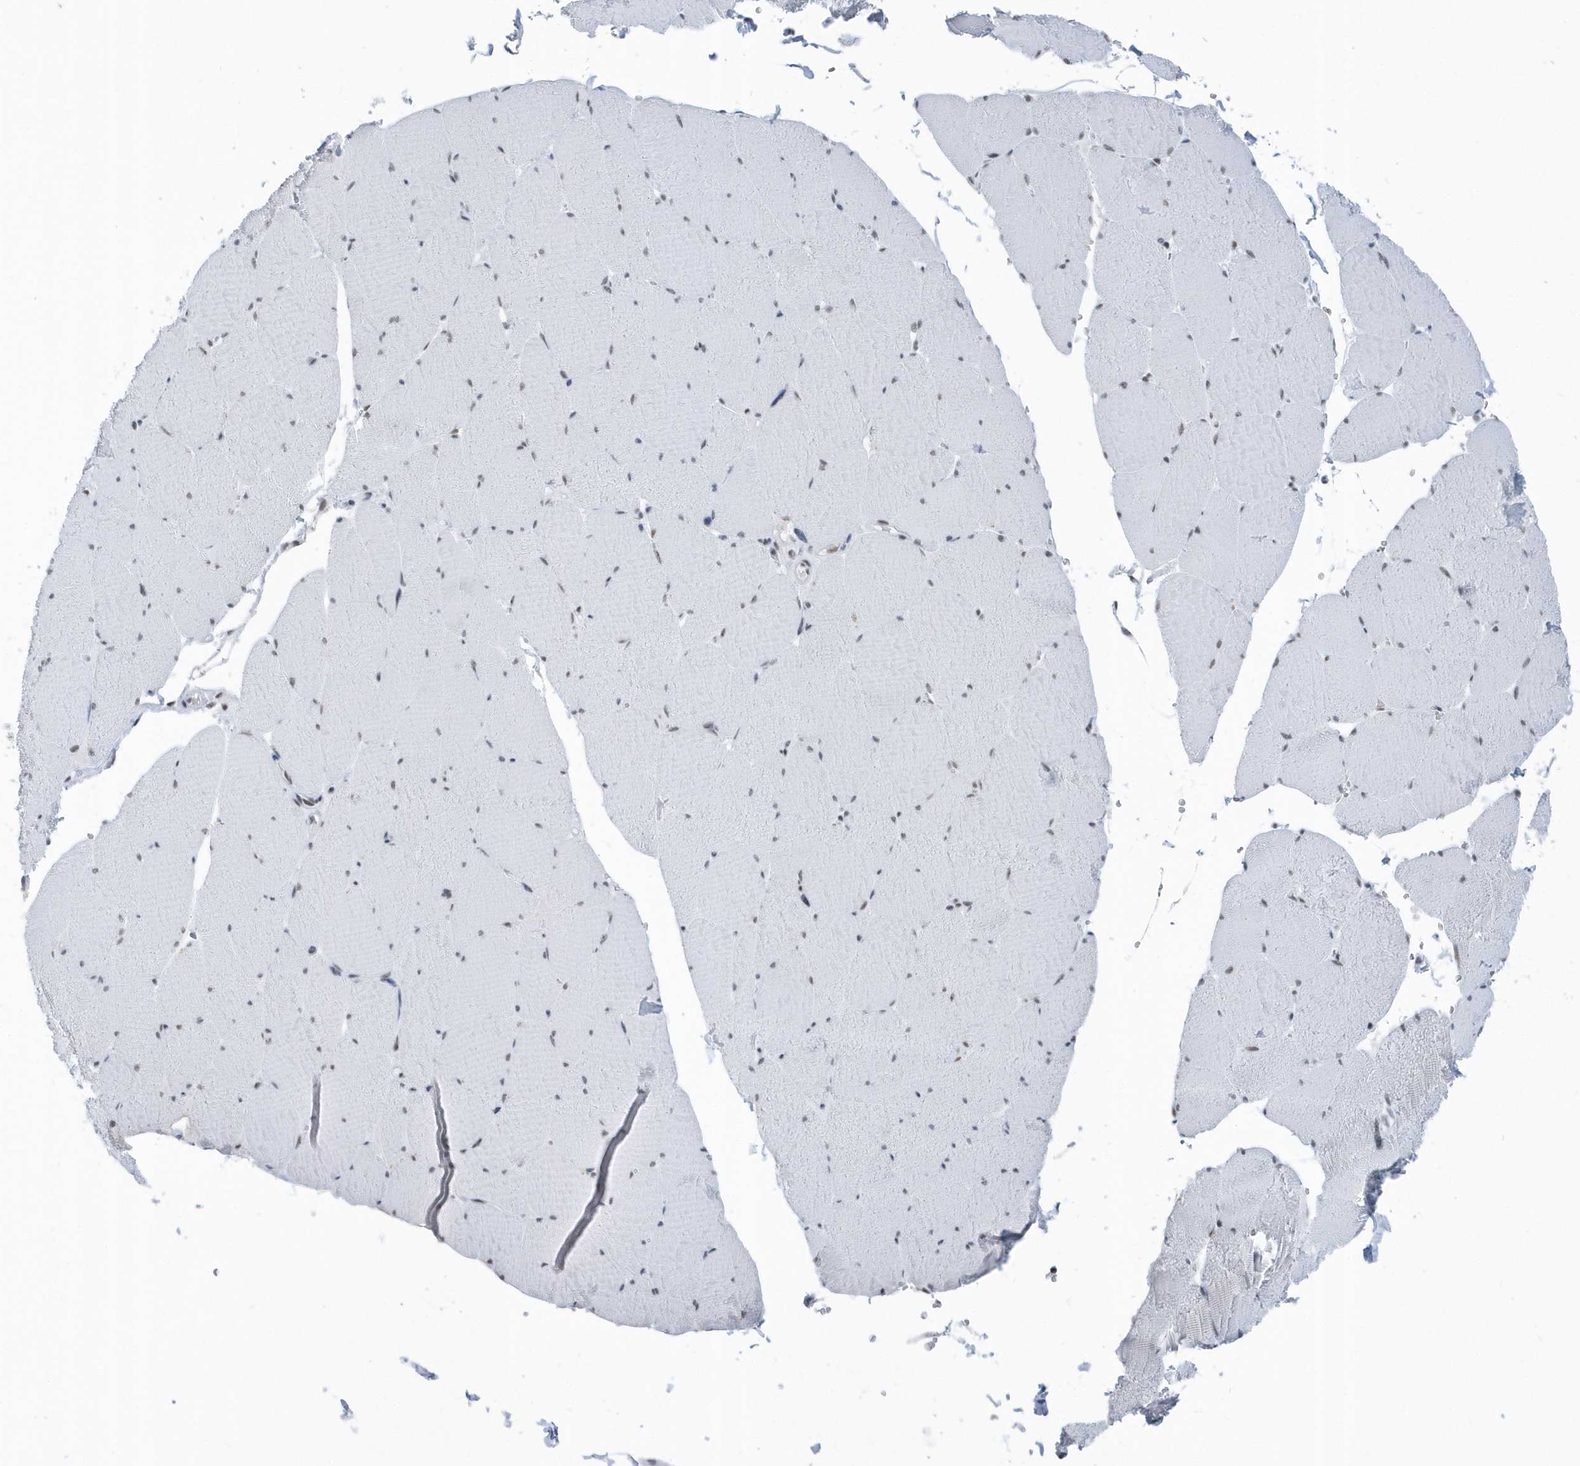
{"staining": {"intensity": "moderate", "quantity": "<25%", "location": "nuclear"}, "tissue": "skeletal muscle", "cell_type": "Myocytes", "image_type": "normal", "snomed": [{"axis": "morphology", "description": "Normal tissue, NOS"}, {"axis": "topography", "description": "Skeletal muscle"}, {"axis": "topography", "description": "Head-Neck"}], "caption": "Immunohistochemistry of normal skeletal muscle displays low levels of moderate nuclear positivity in approximately <25% of myocytes. (DAB (3,3'-diaminobenzidine) IHC with brightfield microscopy, high magnification).", "gene": "FIP1L1", "patient": {"sex": "male", "age": 66}}